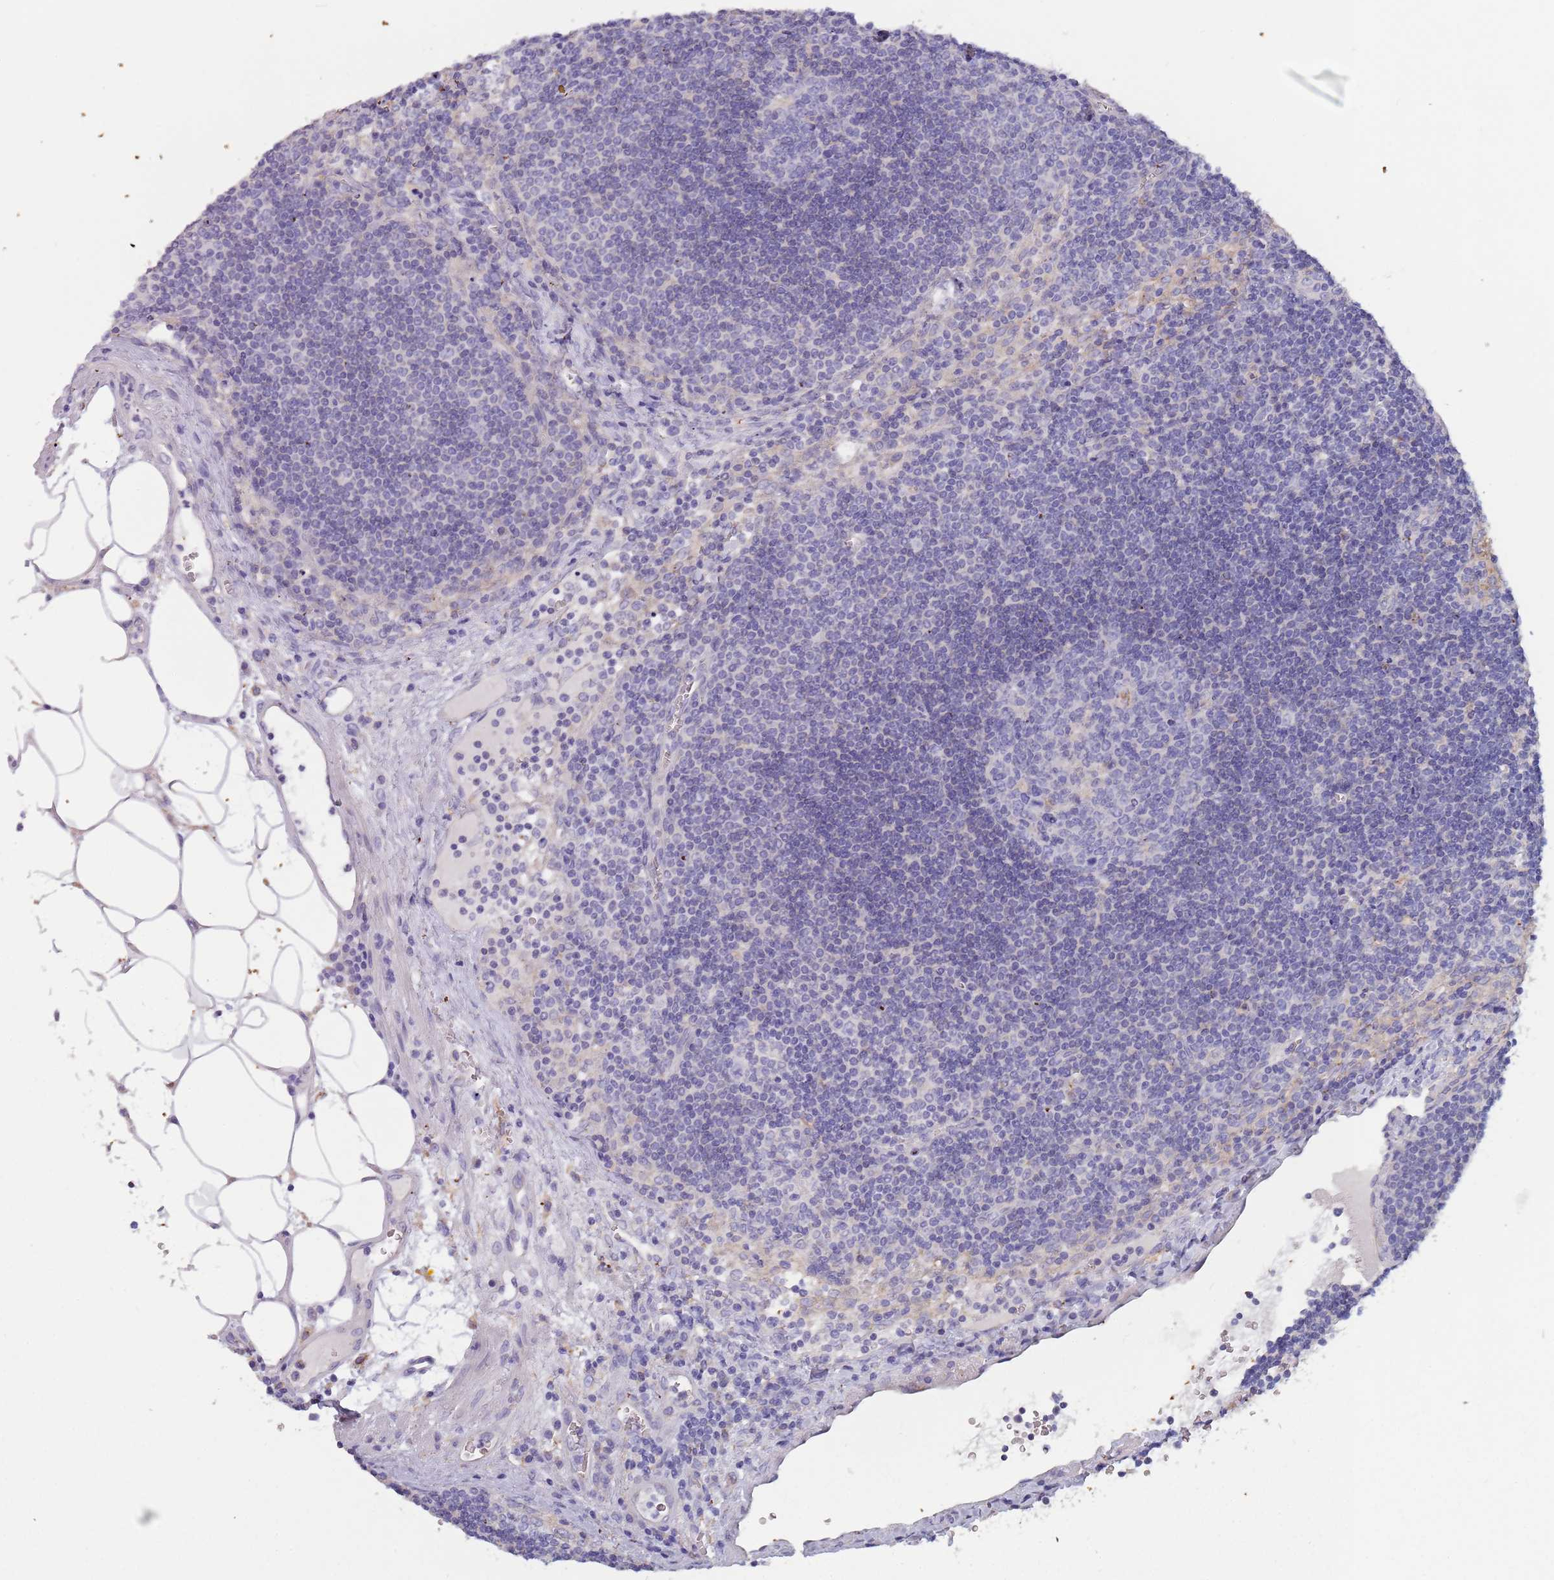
{"staining": {"intensity": "weak", "quantity": "<25%", "location": "cytoplasmic/membranous"}, "tissue": "lymph node", "cell_type": "Germinal center cells", "image_type": "normal", "snomed": [{"axis": "morphology", "description": "Normal tissue, NOS"}, {"axis": "topography", "description": "Lymph node"}], "caption": "IHC histopathology image of normal lymph node stained for a protein (brown), which demonstrates no positivity in germinal center cells. The staining is performed using DAB (3,3'-diaminobenzidine) brown chromogen with nuclei counter-stained in using hematoxylin.", "gene": "MAN1C1", "patient": {"sex": "male", "age": 58}}